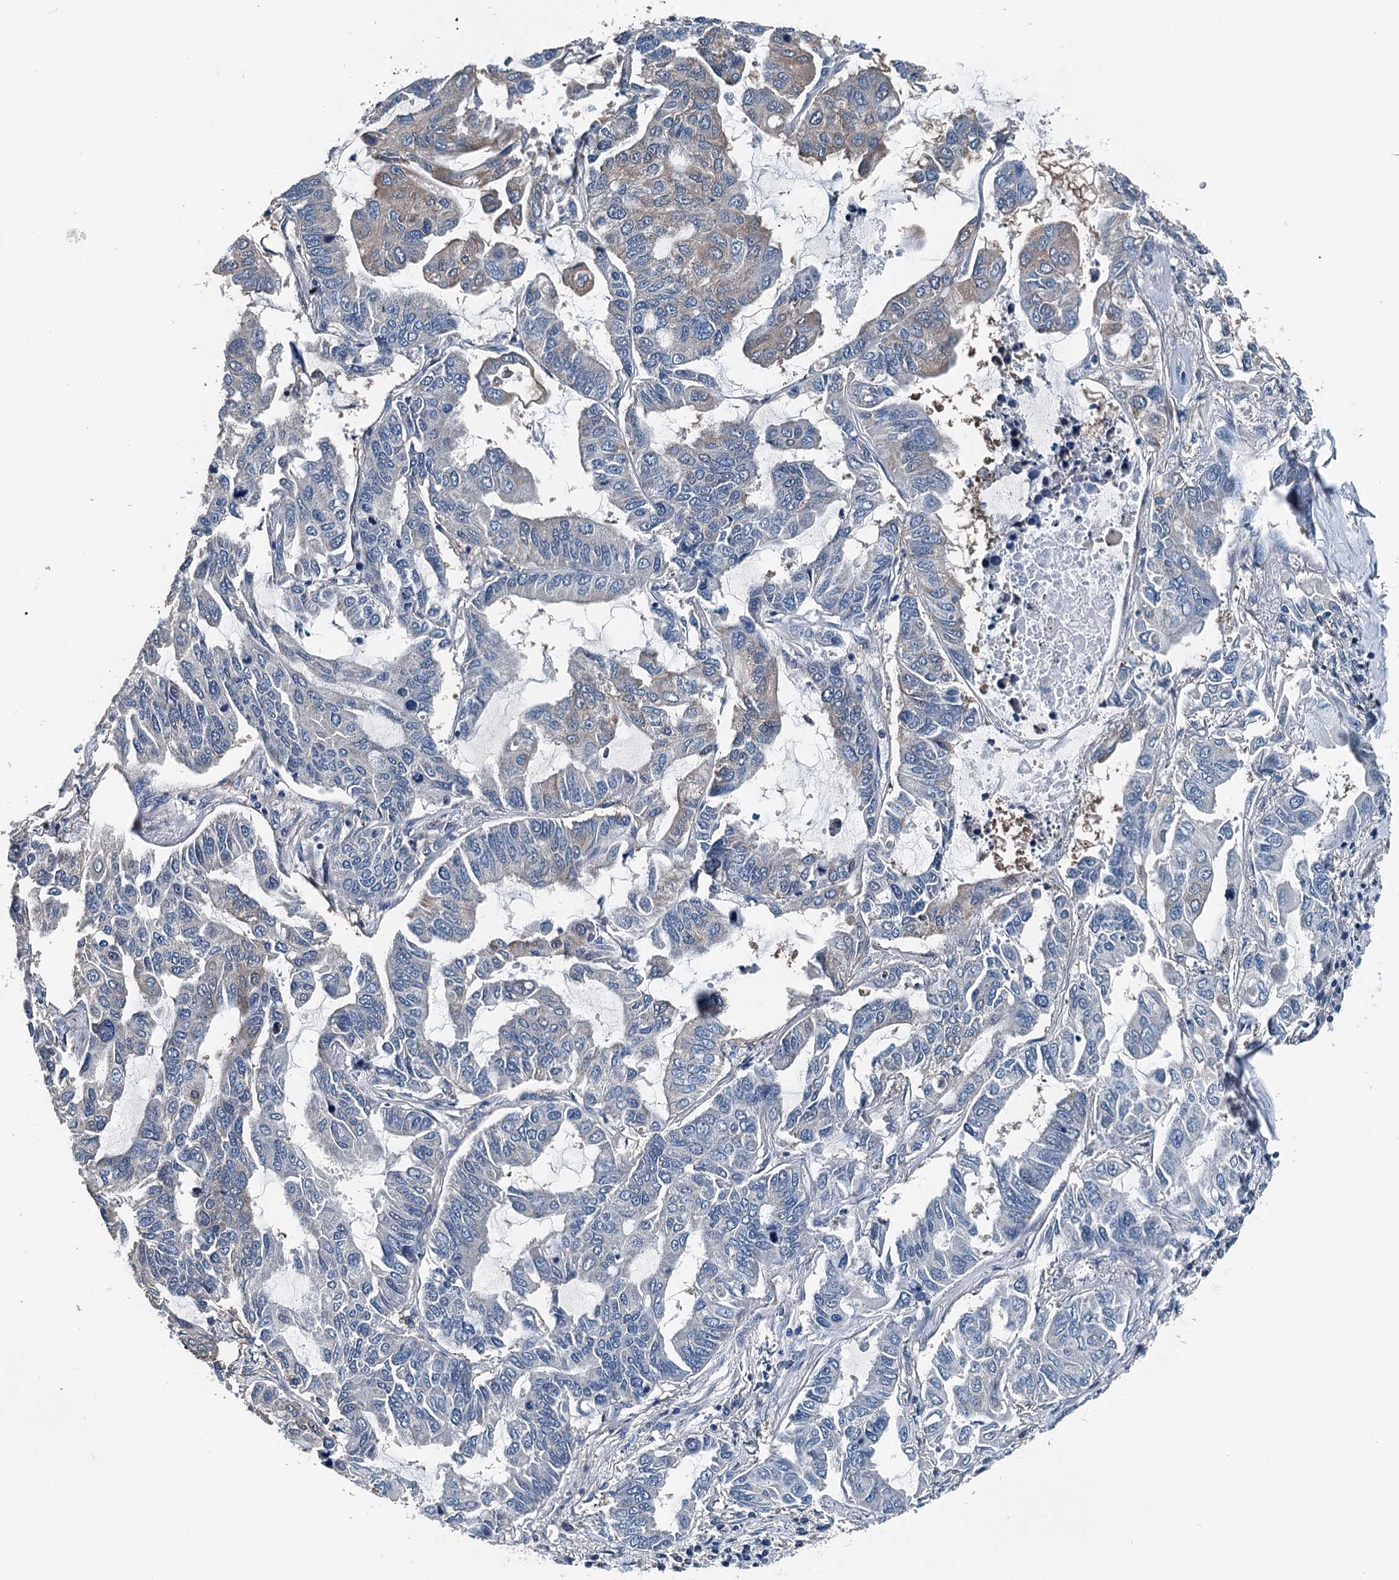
{"staining": {"intensity": "weak", "quantity": "<25%", "location": "cytoplasmic/membranous"}, "tissue": "lung cancer", "cell_type": "Tumor cells", "image_type": "cancer", "snomed": [{"axis": "morphology", "description": "Adenocarcinoma, NOS"}, {"axis": "topography", "description": "Lung"}], "caption": "Immunohistochemistry (IHC) image of lung cancer (adenocarcinoma) stained for a protein (brown), which reveals no expression in tumor cells. The staining was performed using DAB (3,3'-diaminobenzidine) to visualize the protein expression in brown, while the nuclei were stained in blue with hematoxylin (Magnification: 20x).", "gene": "BHMT", "patient": {"sex": "male", "age": 64}}